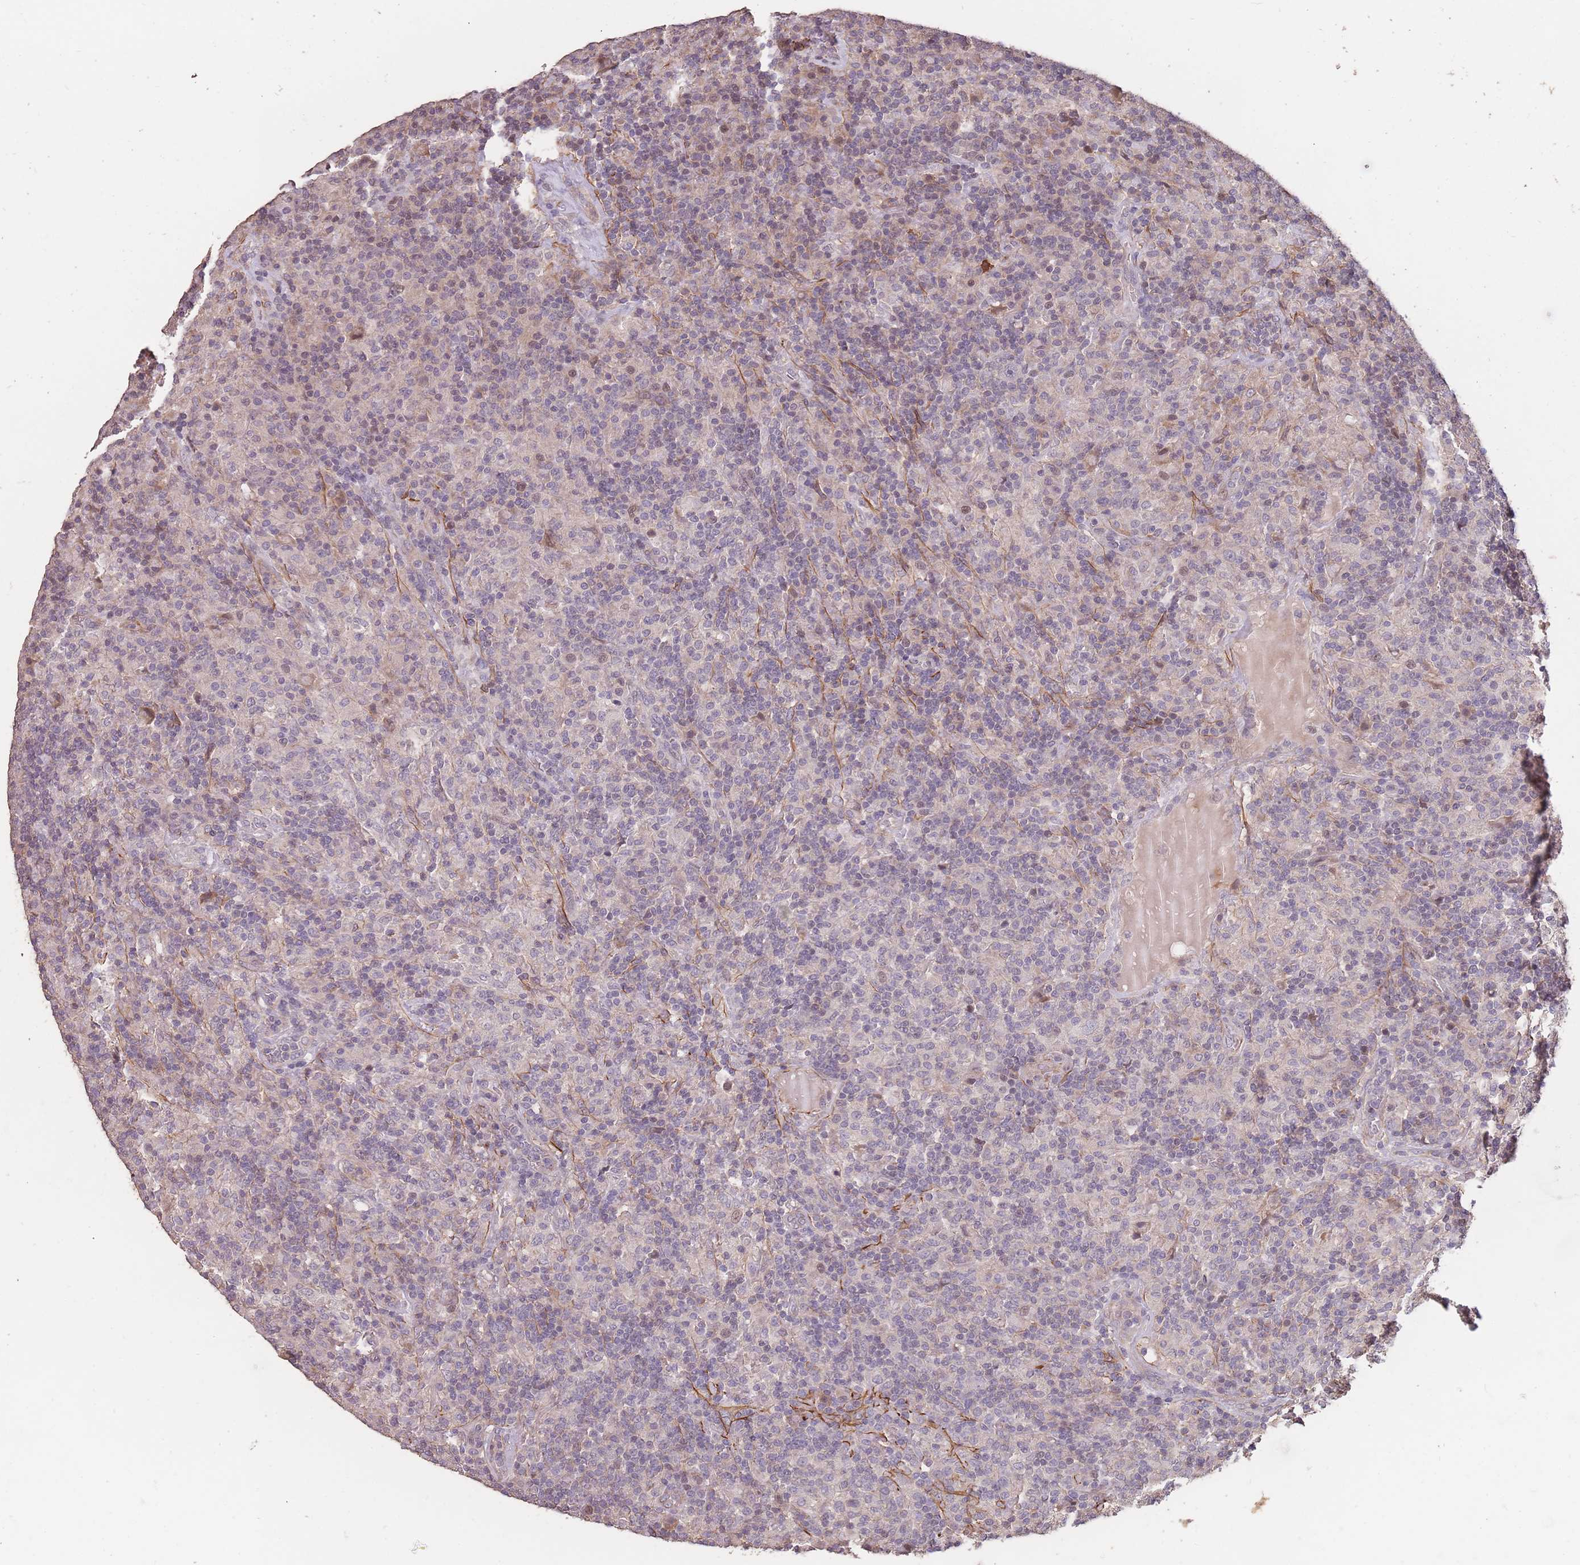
{"staining": {"intensity": "weak", "quantity": "<25%", "location": "cytoplasmic/membranous,nuclear"}, "tissue": "lymphoma", "cell_type": "Tumor cells", "image_type": "cancer", "snomed": [{"axis": "morphology", "description": "Hodgkin's disease, NOS"}, {"axis": "topography", "description": "Lymph node"}], "caption": "Tumor cells show no significant protein staining in Hodgkin's disease.", "gene": "NLRC4", "patient": {"sex": "male", "age": 70}}